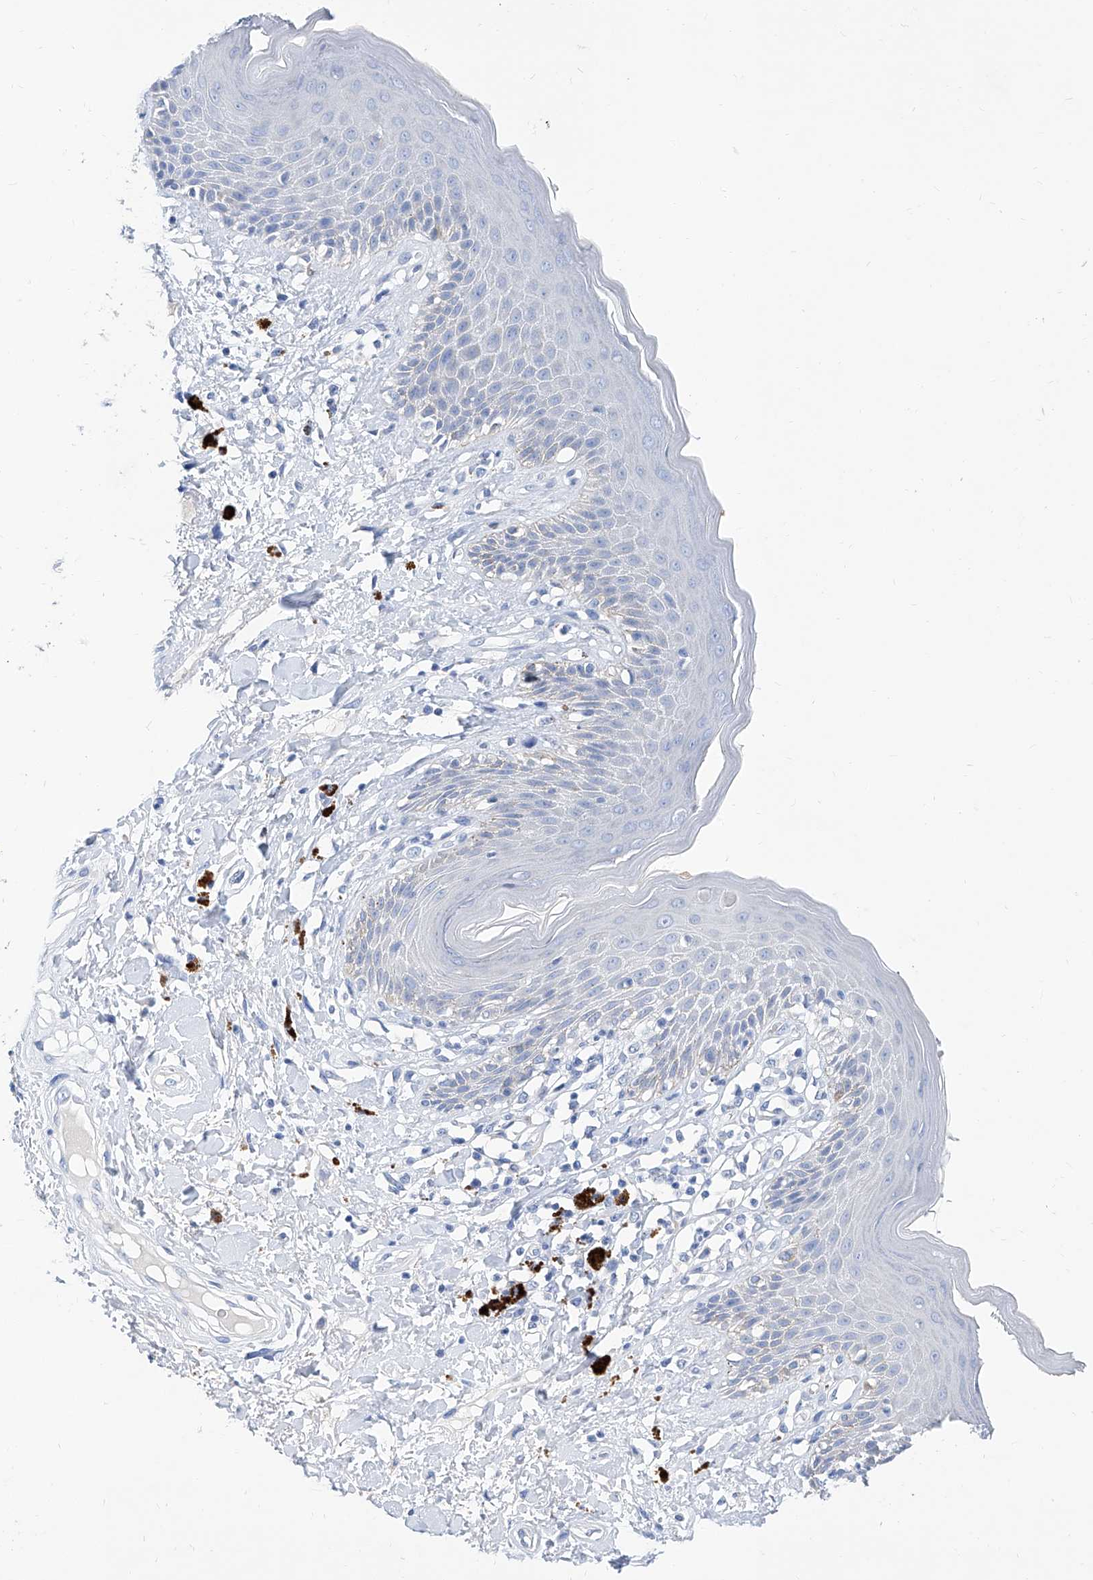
{"staining": {"intensity": "moderate", "quantity": "<25%", "location": "cytoplasmic/membranous"}, "tissue": "skin", "cell_type": "Epidermal cells", "image_type": "normal", "snomed": [{"axis": "morphology", "description": "Normal tissue, NOS"}, {"axis": "topography", "description": "Anal"}], "caption": "Protein positivity by immunohistochemistry reveals moderate cytoplasmic/membranous expression in about <25% of epidermal cells in benign skin.", "gene": "SLC25A29", "patient": {"sex": "female", "age": 78}}